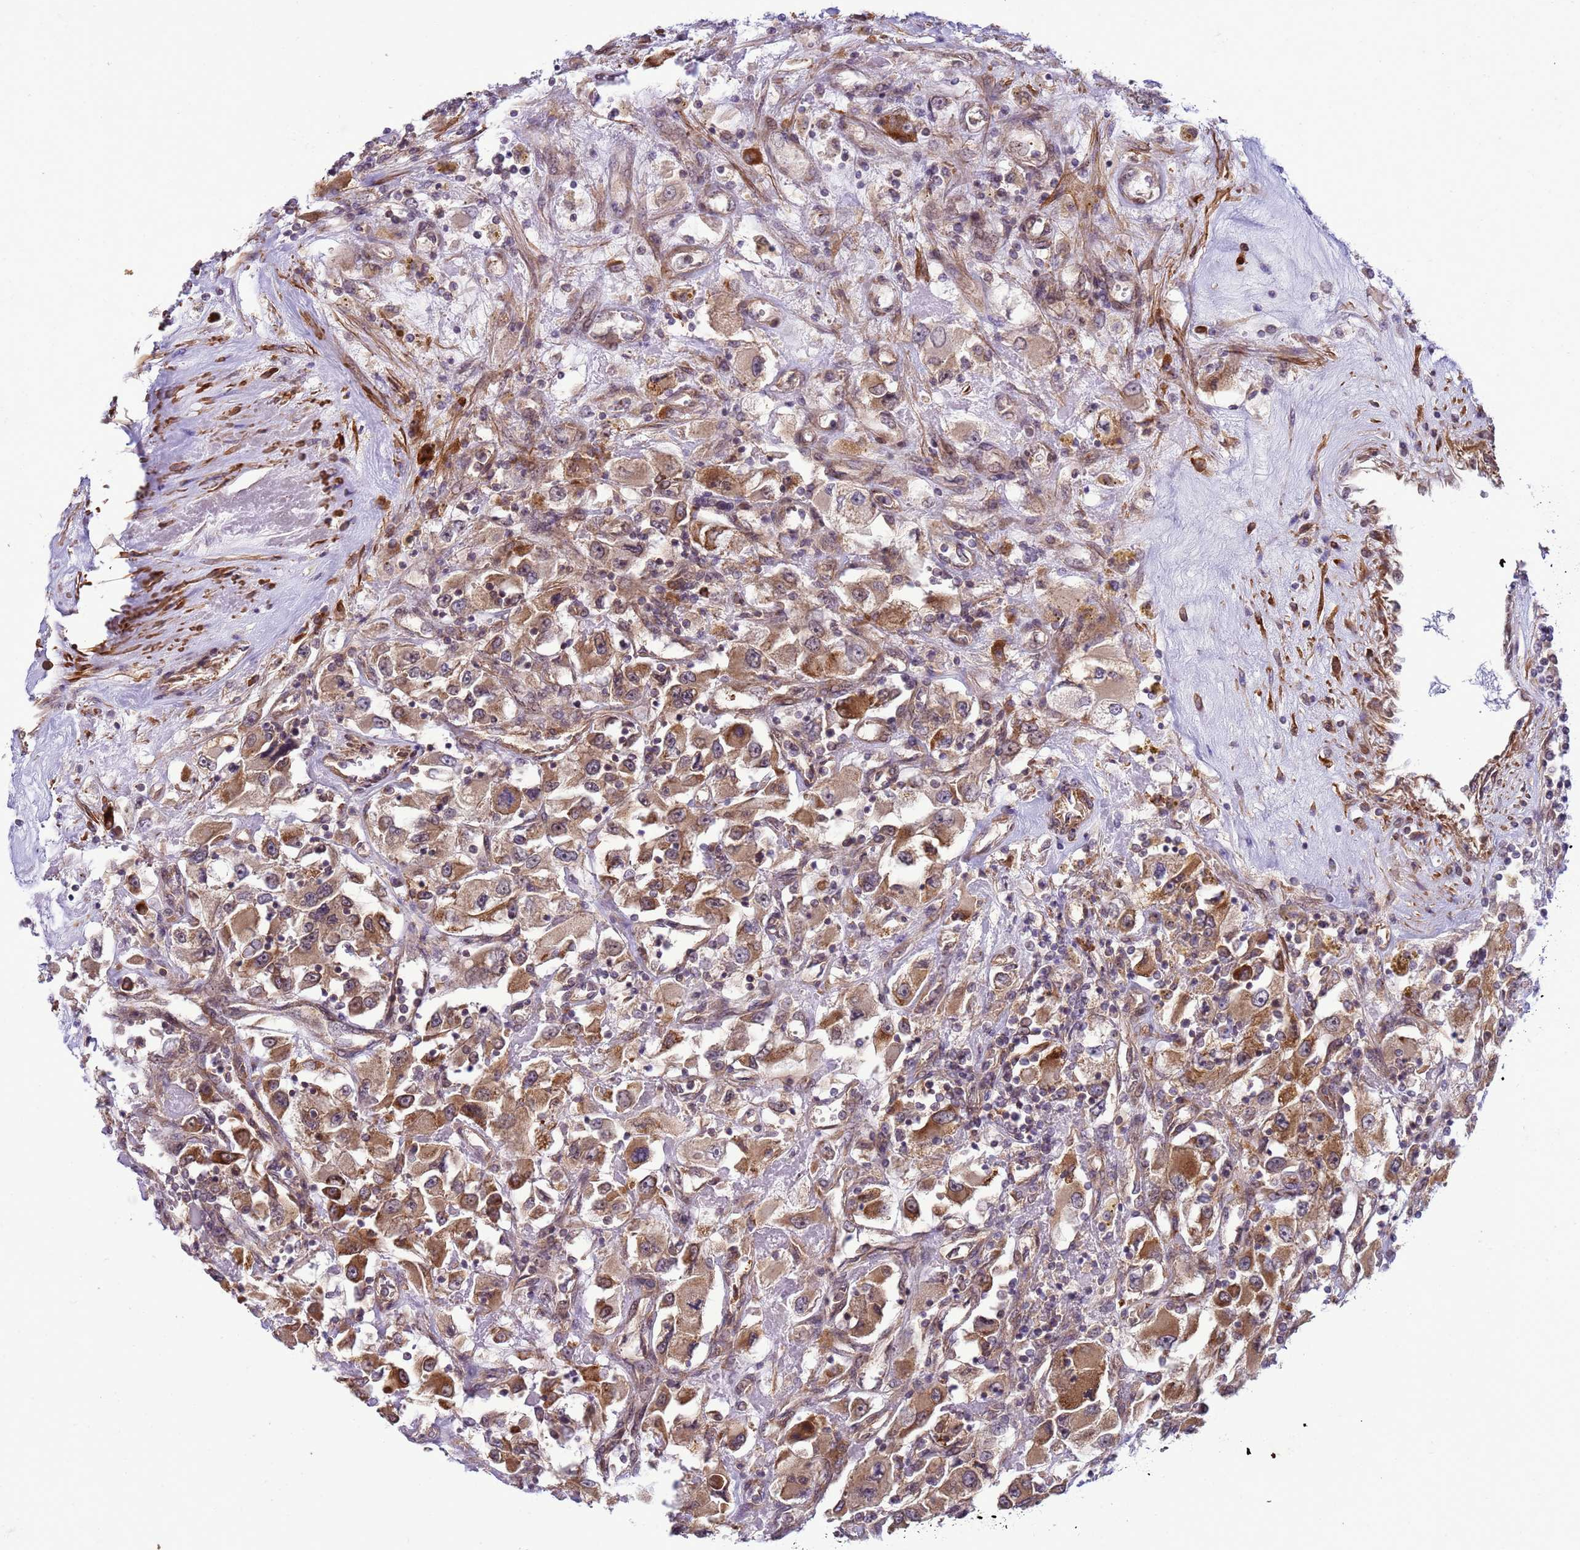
{"staining": {"intensity": "moderate", "quantity": ">75%", "location": "cytoplasmic/membranous"}, "tissue": "renal cancer", "cell_type": "Tumor cells", "image_type": "cancer", "snomed": [{"axis": "morphology", "description": "Adenocarcinoma, NOS"}, {"axis": "topography", "description": "Kidney"}], "caption": "DAB immunohistochemical staining of renal cancer exhibits moderate cytoplasmic/membranous protein staining in about >75% of tumor cells.", "gene": "GEN1", "patient": {"sex": "female", "age": 52}}